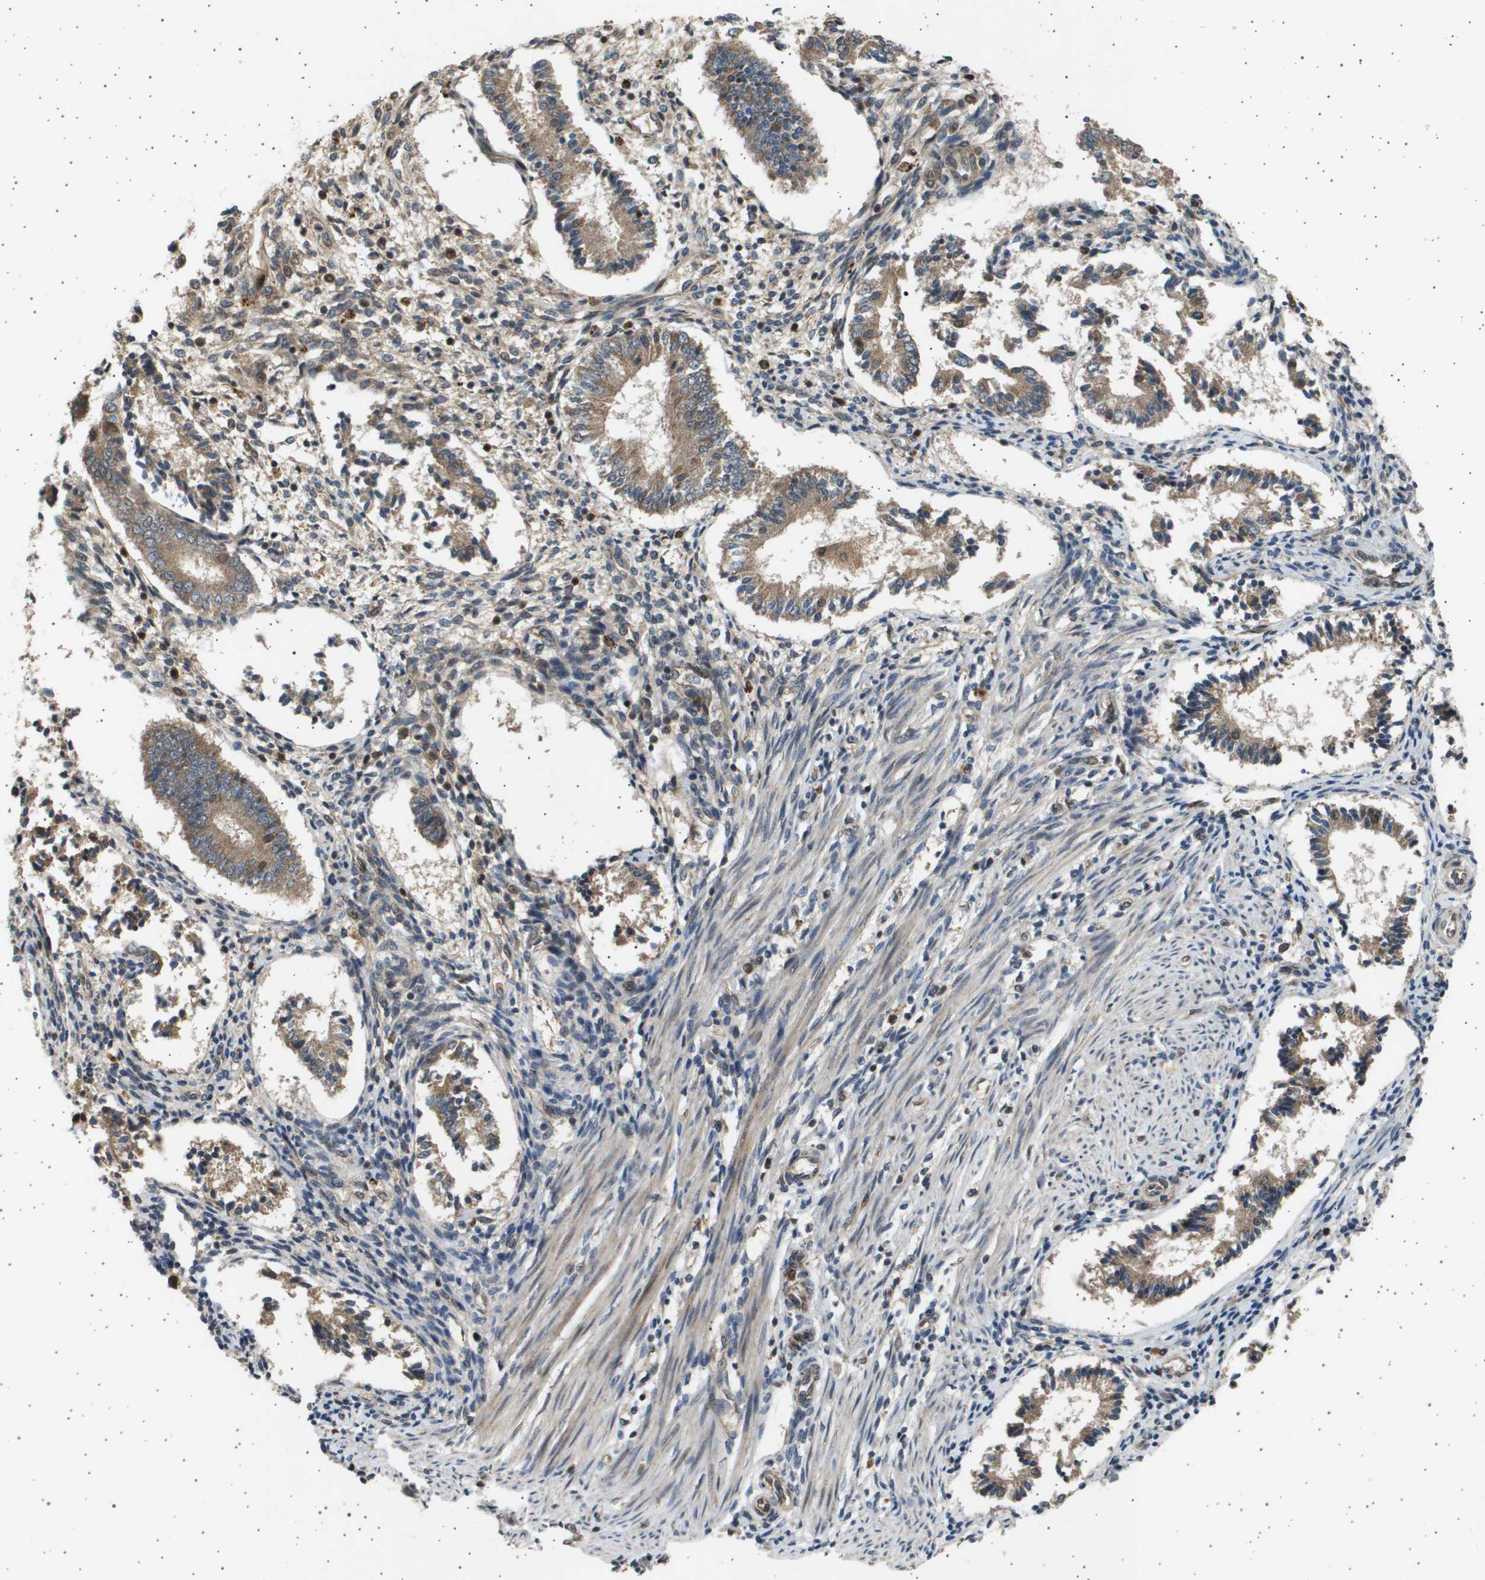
{"staining": {"intensity": "moderate", "quantity": "25%-75%", "location": "cytoplasmic/membranous"}, "tissue": "endometrium", "cell_type": "Cells in endometrial stroma", "image_type": "normal", "snomed": [{"axis": "morphology", "description": "Normal tissue, NOS"}, {"axis": "topography", "description": "Endometrium"}], "caption": "Endometrium stained for a protein (brown) reveals moderate cytoplasmic/membranous positive positivity in about 25%-75% of cells in endometrial stroma.", "gene": "TNRC6A", "patient": {"sex": "female", "age": 42}}